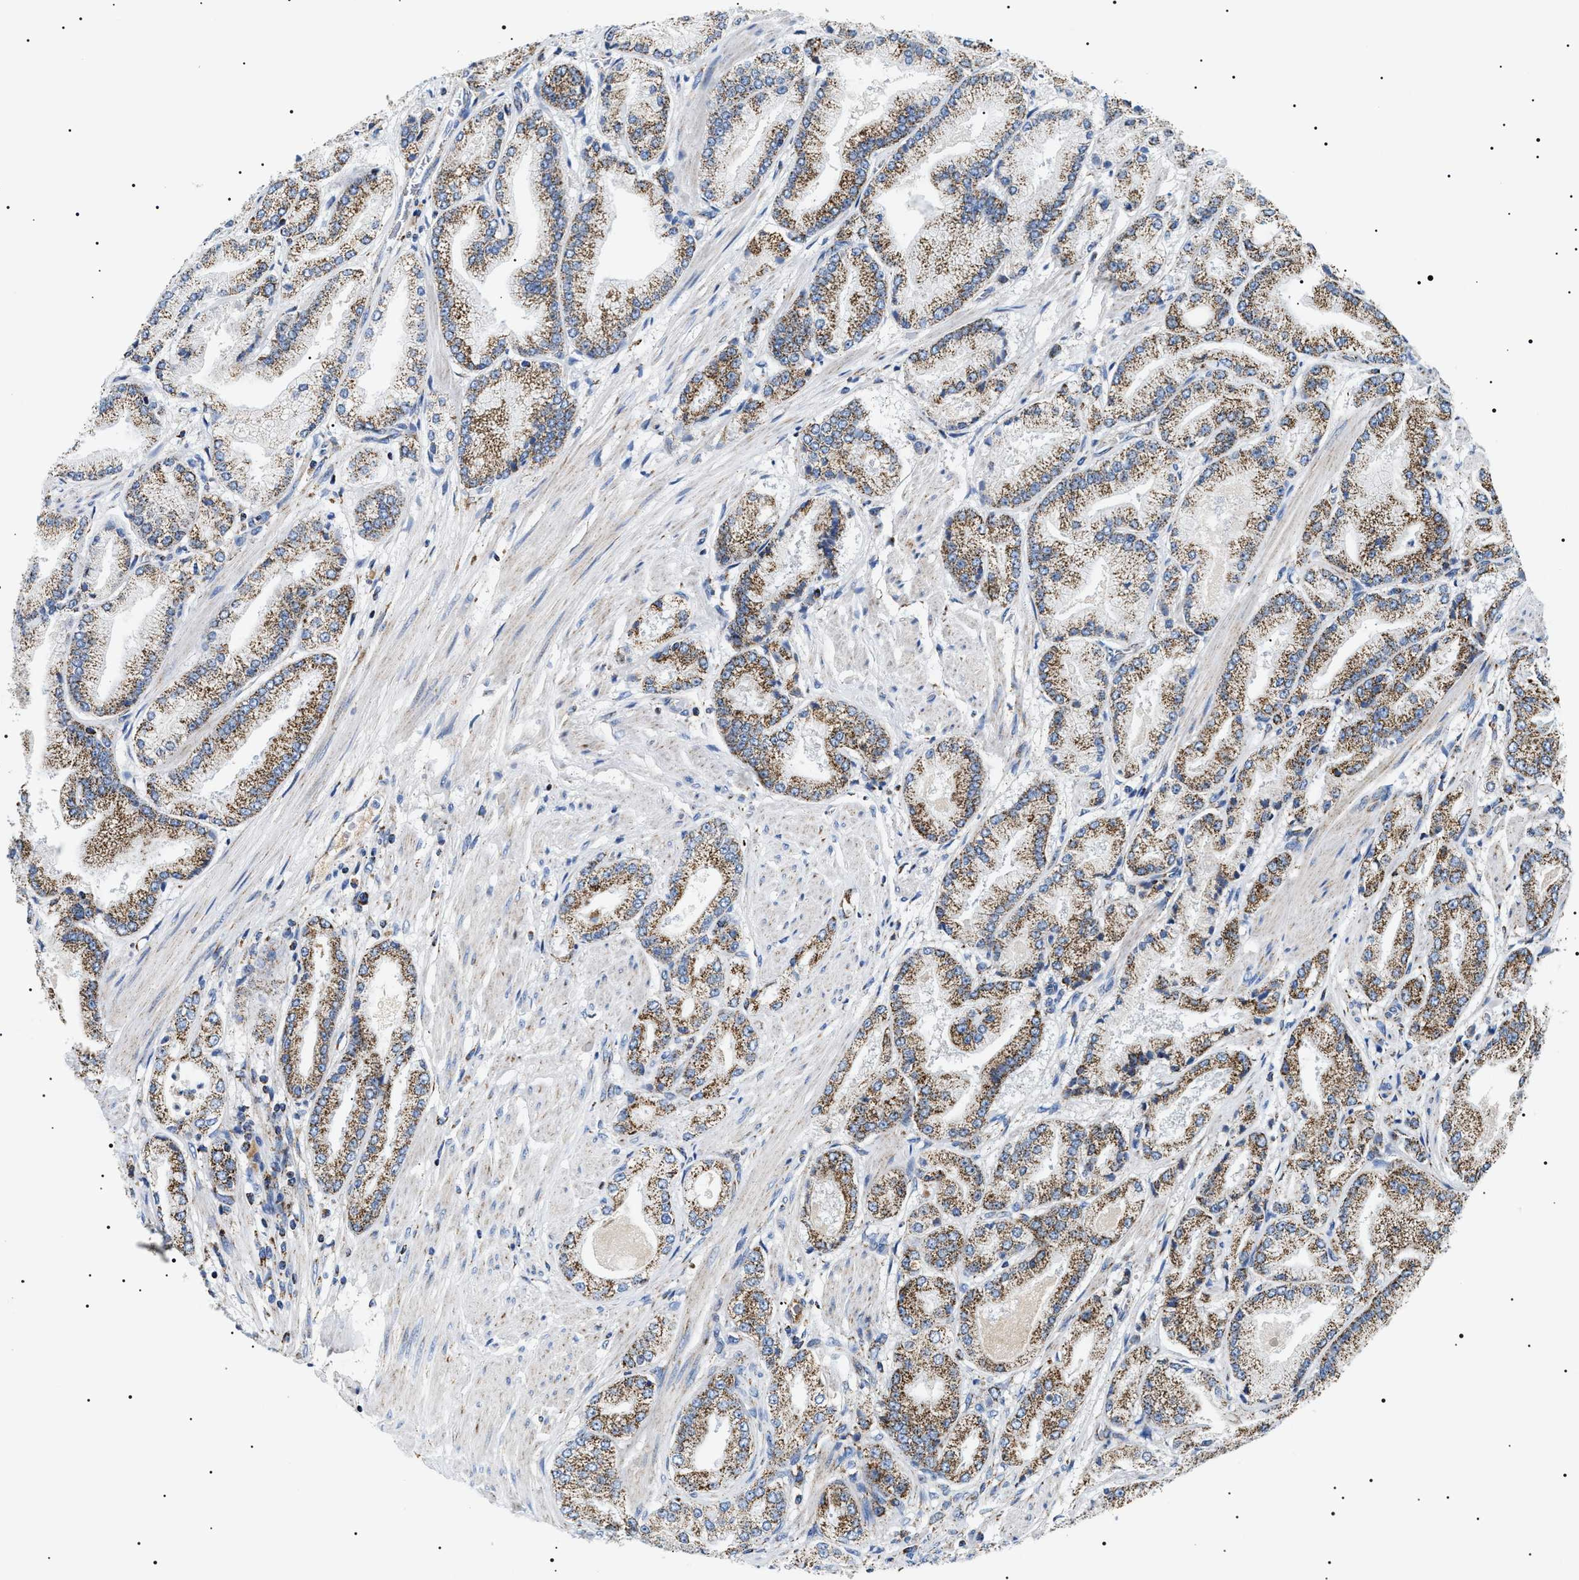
{"staining": {"intensity": "moderate", "quantity": ">75%", "location": "cytoplasmic/membranous"}, "tissue": "prostate cancer", "cell_type": "Tumor cells", "image_type": "cancer", "snomed": [{"axis": "morphology", "description": "Adenocarcinoma, High grade"}, {"axis": "topography", "description": "Prostate"}], "caption": "Prostate cancer stained with immunohistochemistry displays moderate cytoplasmic/membranous staining in about >75% of tumor cells. (brown staining indicates protein expression, while blue staining denotes nuclei).", "gene": "OXSM", "patient": {"sex": "male", "age": 50}}